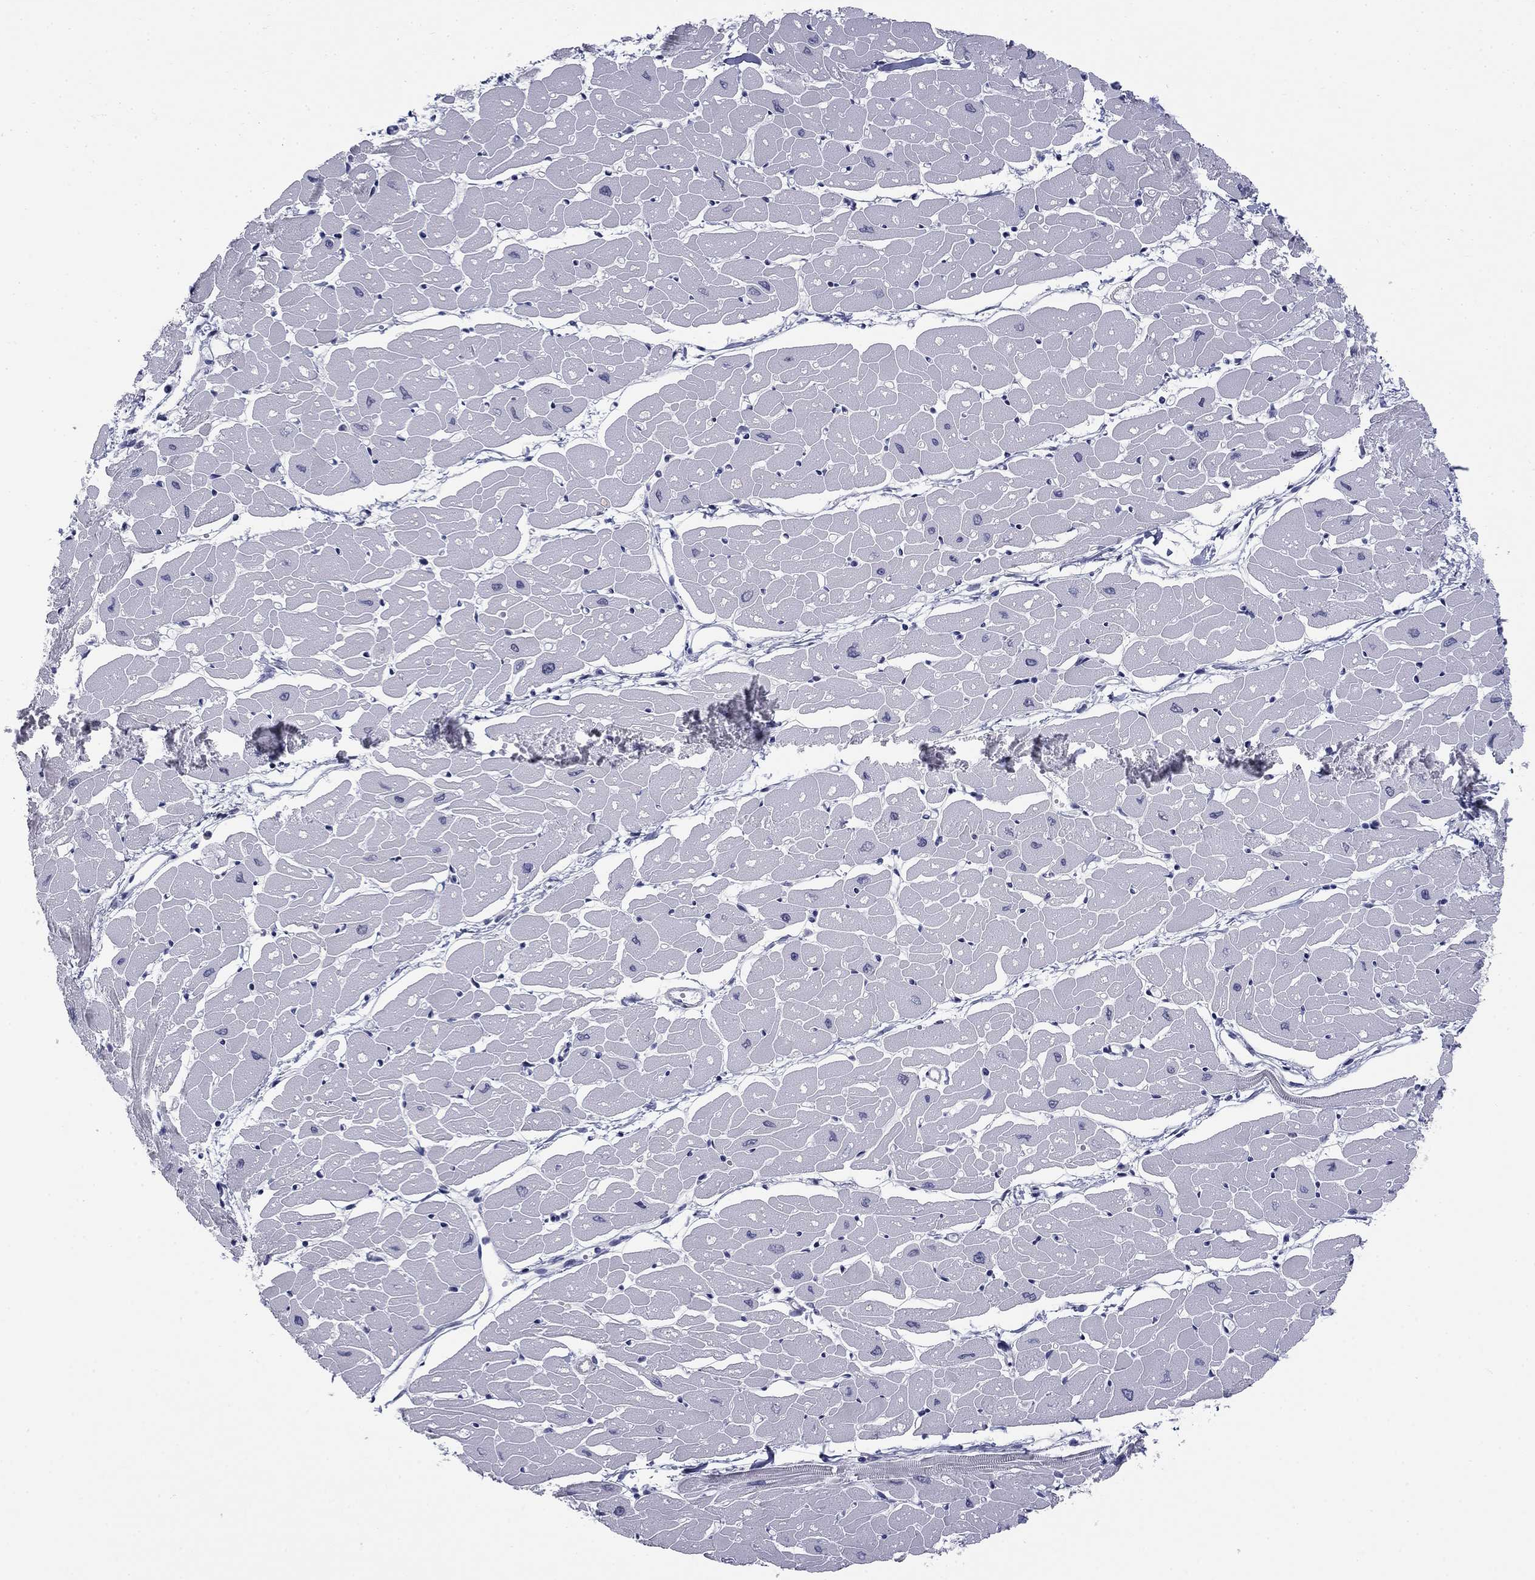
{"staining": {"intensity": "negative", "quantity": "none", "location": "none"}, "tissue": "heart muscle", "cell_type": "Cardiomyocytes", "image_type": "normal", "snomed": [{"axis": "morphology", "description": "Normal tissue, NOS"}, {"axis": "topography", "description": "Heart"}], "caption": "This histopathology image is of normal heart muscle stained with immunohistochemistry (IHC) to label a protein in brown with the nuclei are counter-stained blue. There is no staining in cardiomyocytes.", "gene": "TIGD4", "patient": {"sex": "male", "age": 57}}